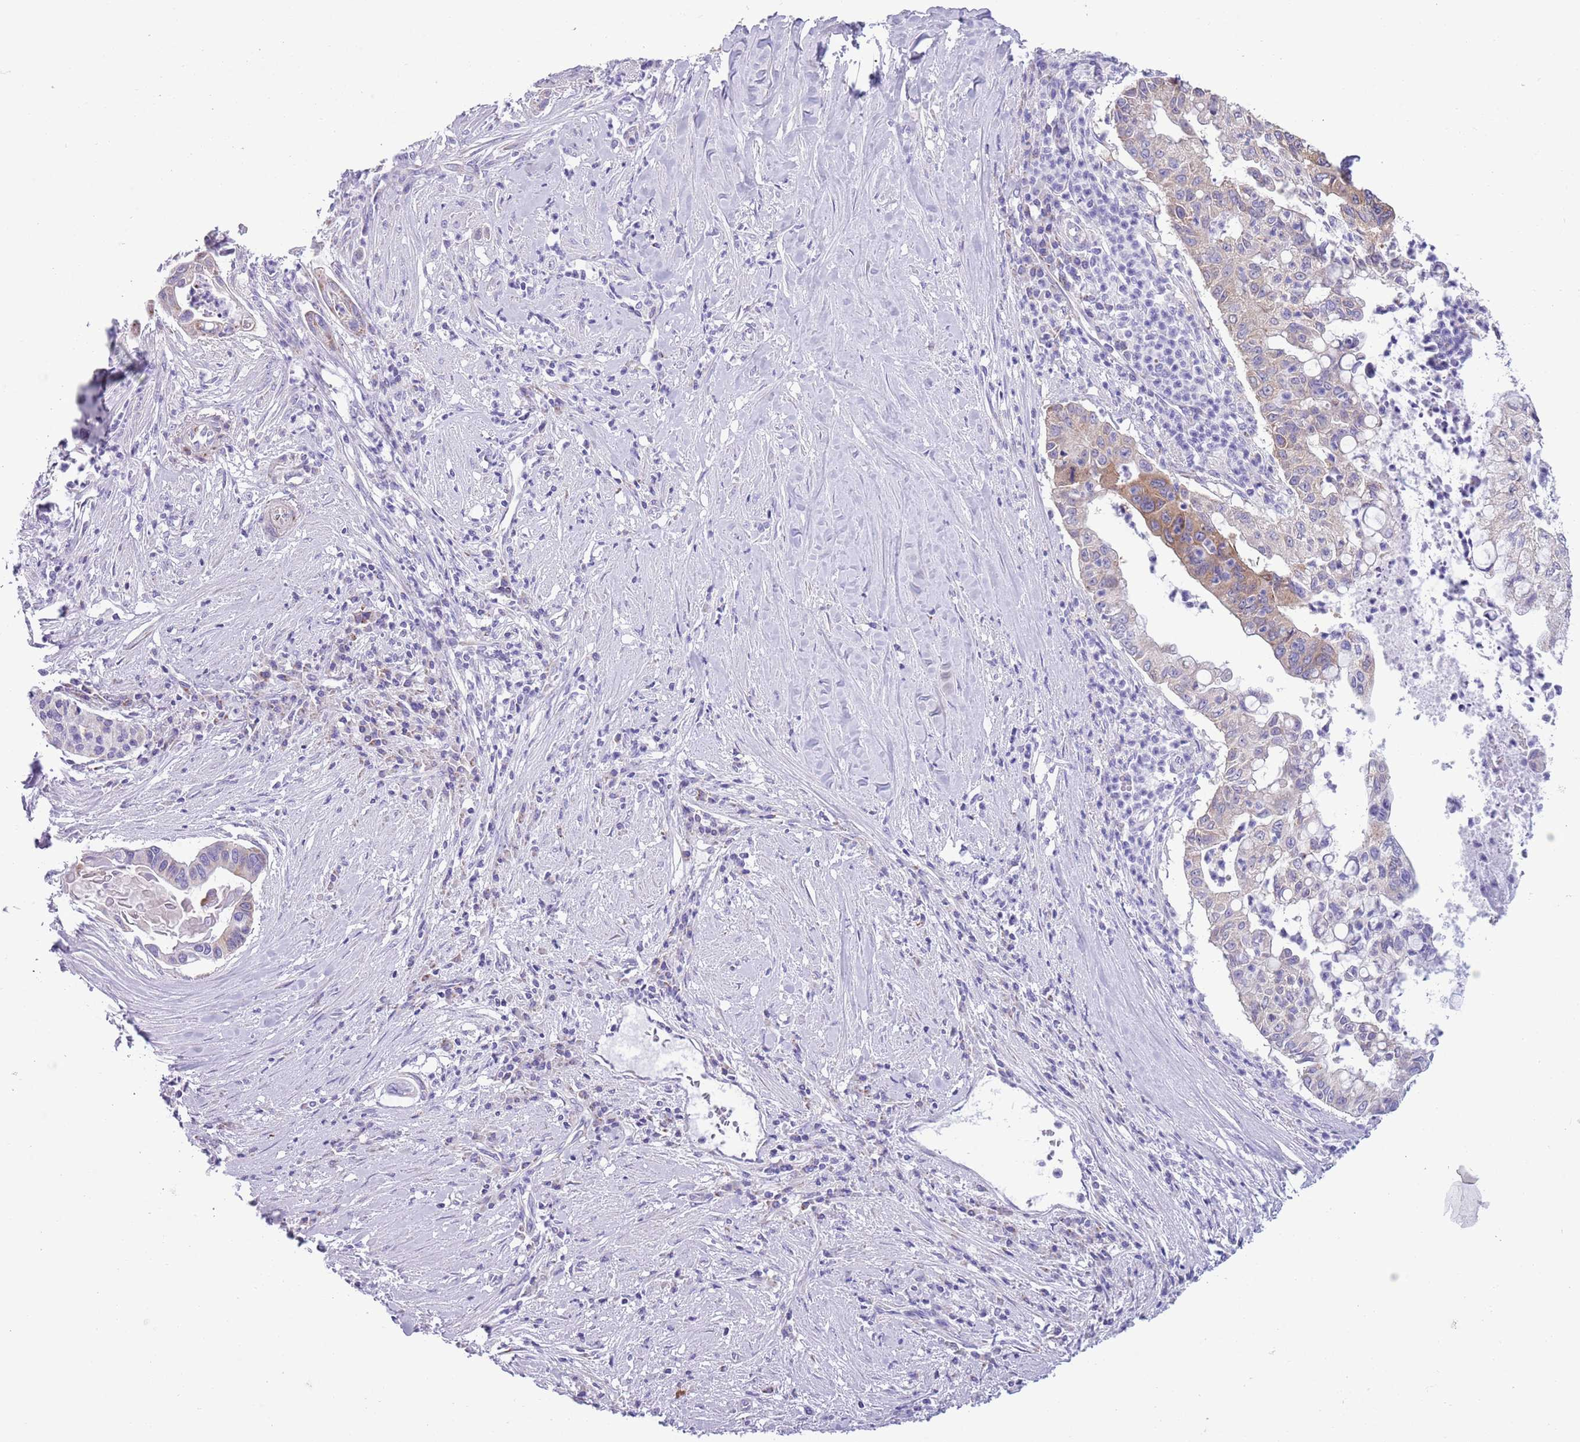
{"staining": {"intensity": "moderate", "quantity": "25%-75%", "location": "cytoplasmic/membranous"}, "tissue": "pancreatic cancer", "cell_type": "Tumor cells", "image_type": "cancer", "snomed": [{"axis": "morphology", "description": "Adenocarcinoma, NOS"}, {"axis": "topography", "description": "Pancreas"}], "caption": "Protein analysis of pancreatic cancer tissue reveals moderate cytoplasmic/membranous expression in about 25%-75% of tumor cells. Nuclei are stained in blue.", "gene": "MOCOS", "patient": {"sex": "male", "age": 73}}